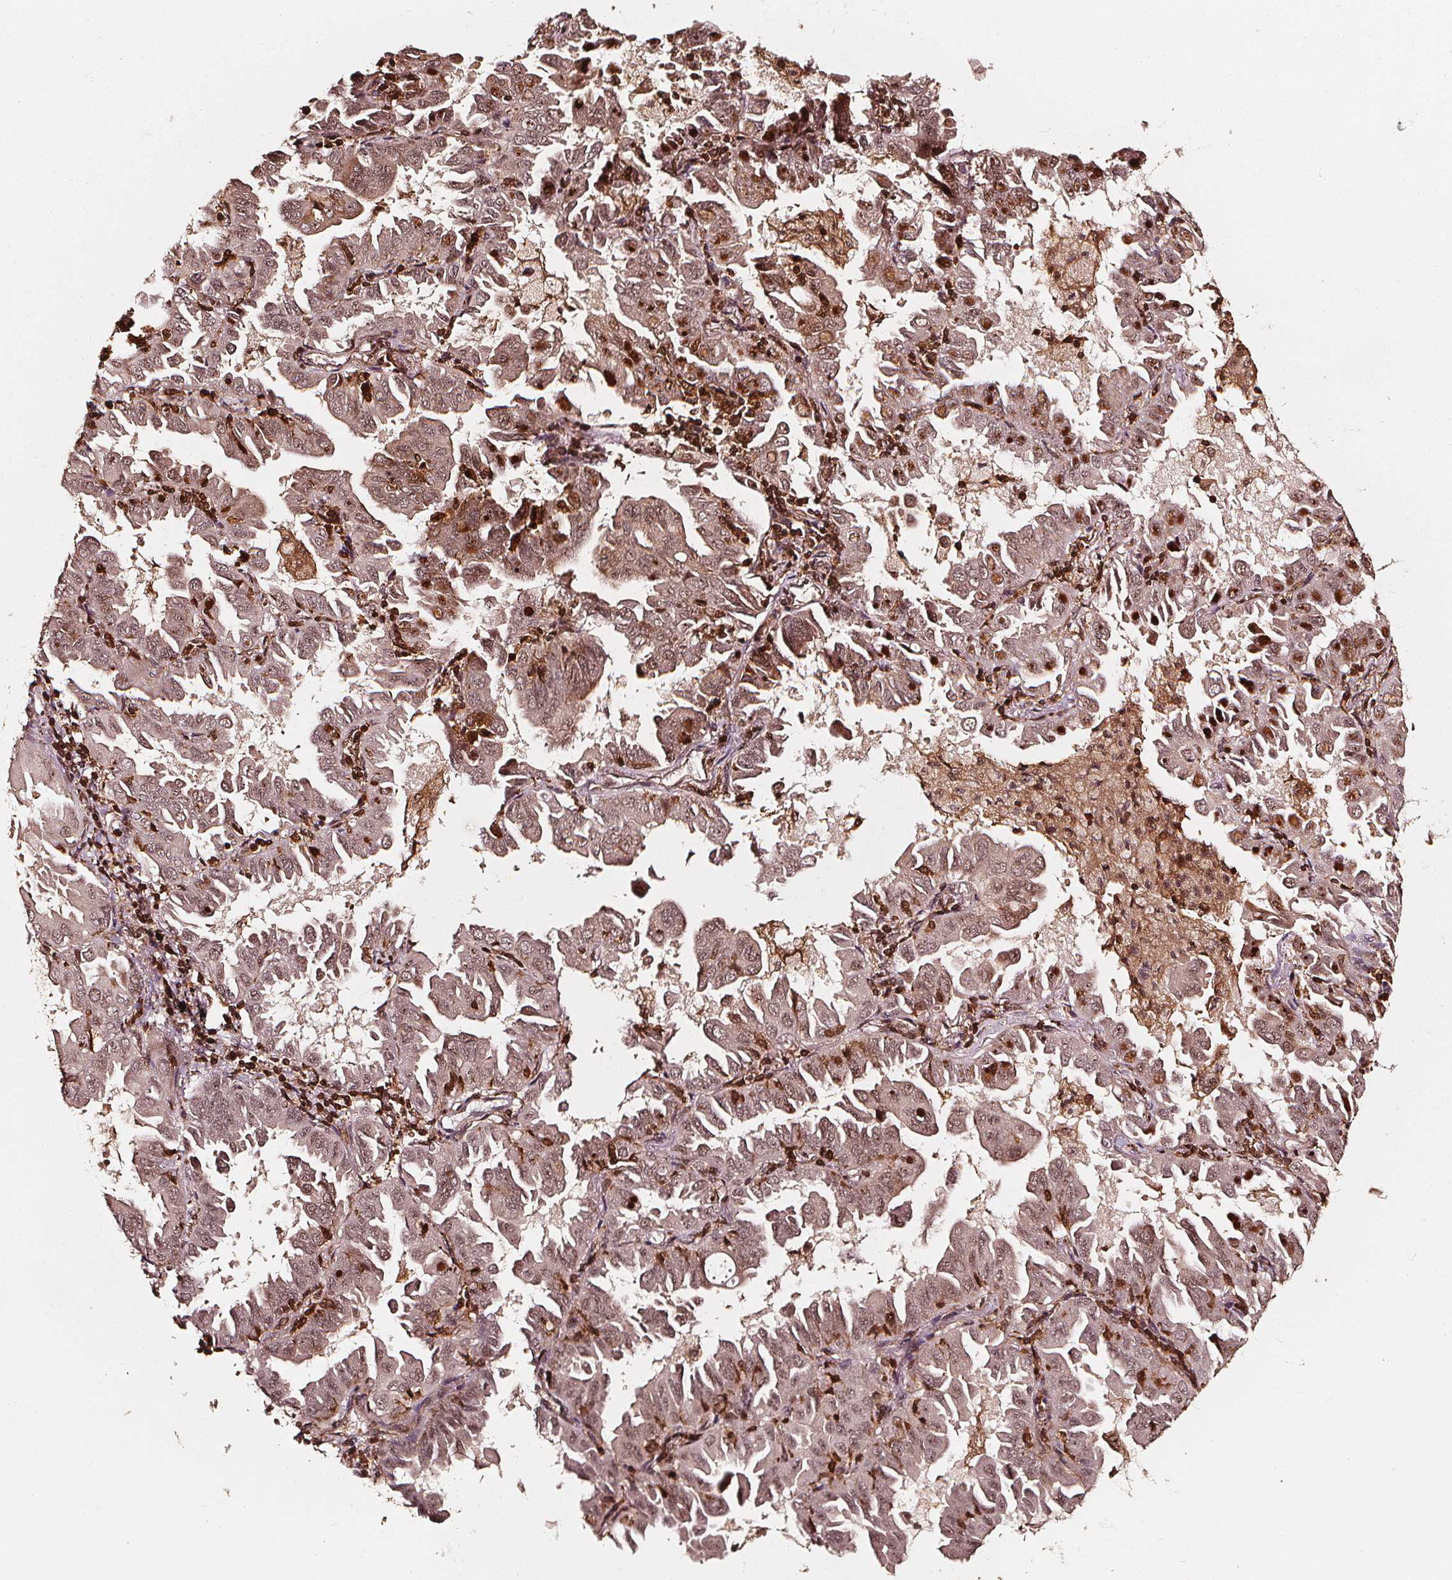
{"staining": {"intensity": "weak", "quantity": "25%-75%", "location": "nuclear"}, "tissue": "lung cancer", "cell_type": "Tumor cells", "image_type": "cancer", "snomed": [{"axis": "morphology", "description": "Adenocarcinoma, NOS"}, {"axis": "topography", "description": "Lung"}], "caption": "A high-resolution histopathology image shows IHC staining of lung cancer, which exhibits weak nuclear staining in about 25%-75% of tumor cells.", "gene": "EXOSC9", "patient": {"sex": "male", "age": 64}}